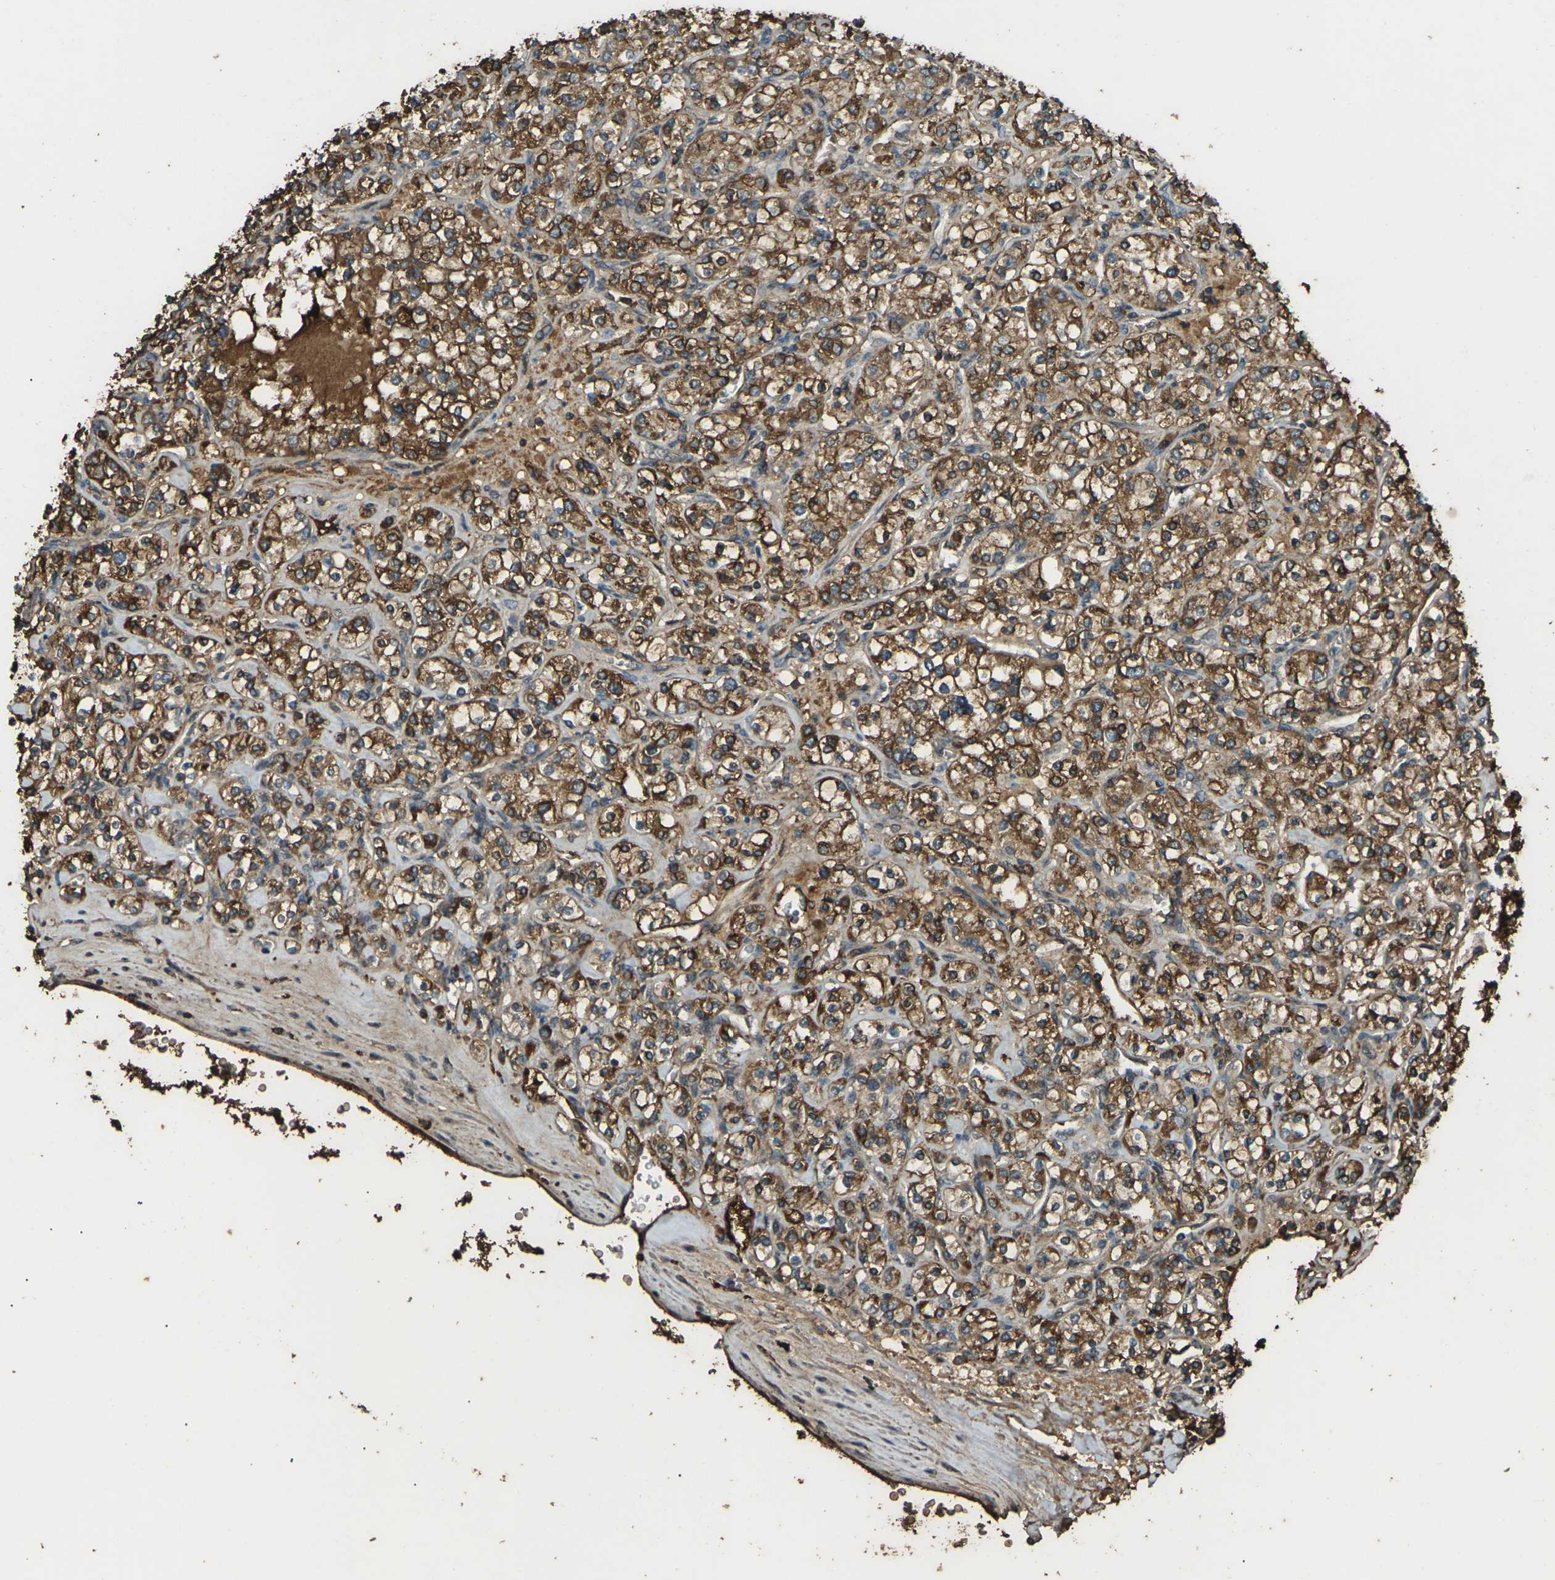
{"staining": {"intensity": "strong", "quantity": ">75%", "location": "cytoplasmic/membranous"}, "tissue": "renal cancer", "cell_type": "Tumor cells", "image_type": "cancer", "snomed": [{"axis": "morphology", "description": "Adenocarcinoma, NOS"}, {"axis": "topography", "description": "Kidney"}], "caption": "A brown stain shows strong cytoplasmic/membranous positivity of a protein in human renal adenocarcinoma tumor cells. The protein of interest is stained brown, and the nuclei are stained in blue (DAB (3,3'-diaminobenzidine) IHC with brightfield microscopy, high magnification).", "gene": "CYP1B1", "patient": {"sex": "male", "age": 77}}